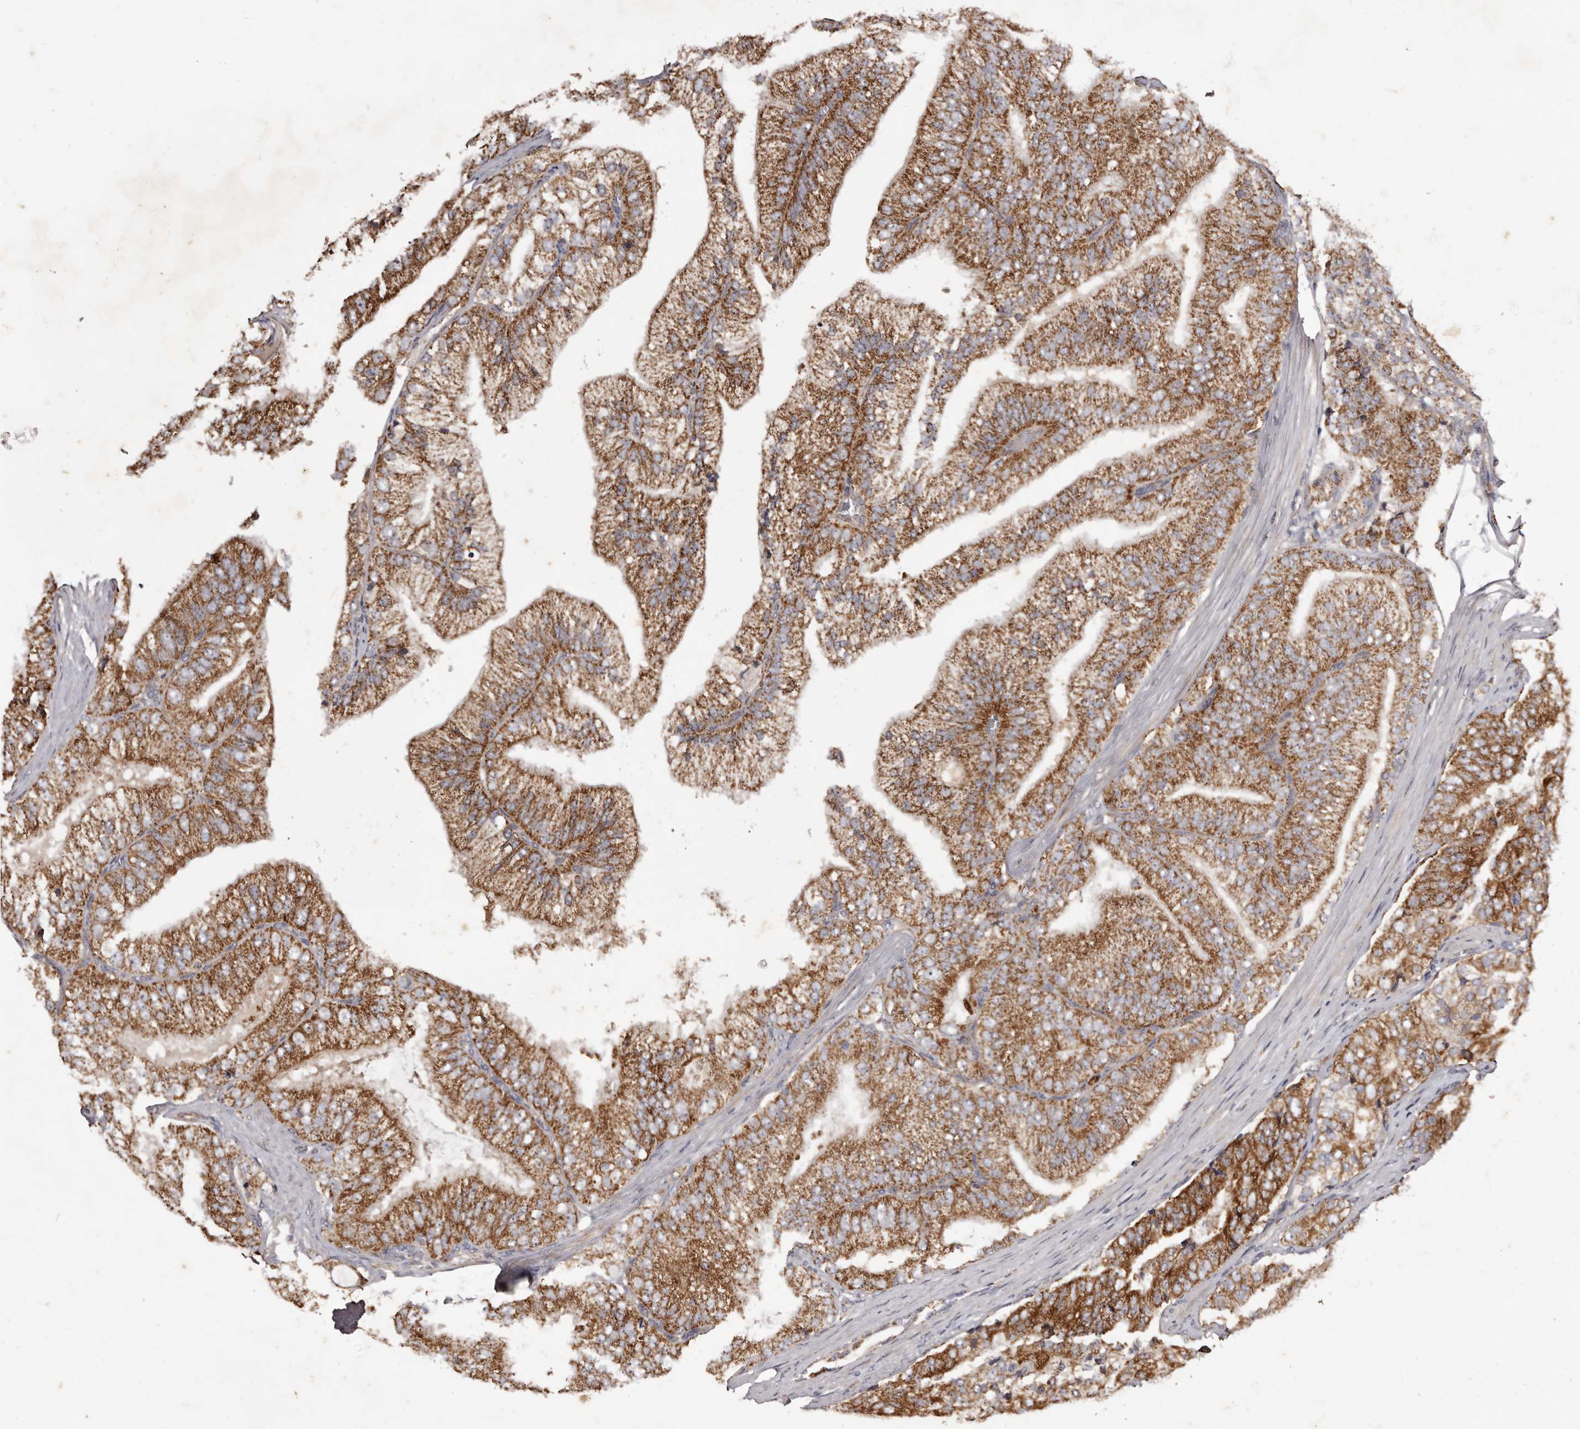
{"staining": {"intensity": "strong", "quantity": ">75%", "location": "cytoplasmic/membranous"}, "tissue": "prostate cancer", "cell_type": "Tumor cells", "image_type": "cancer", "snomed": [{"axis": "morphology", "description": "Adenocarcinoma, High grade"}, {"axis": "topography", "description": "Prostate"}], "caption": "Human high-grade adenocarcinoma (prostate) stained with a brown dye shows strong cytoplasmic/membranous positive positivity in approximately >75% of tumor cells.", "gene": "CPLANE2", "patient": {"sex": "male", "age": 58}}